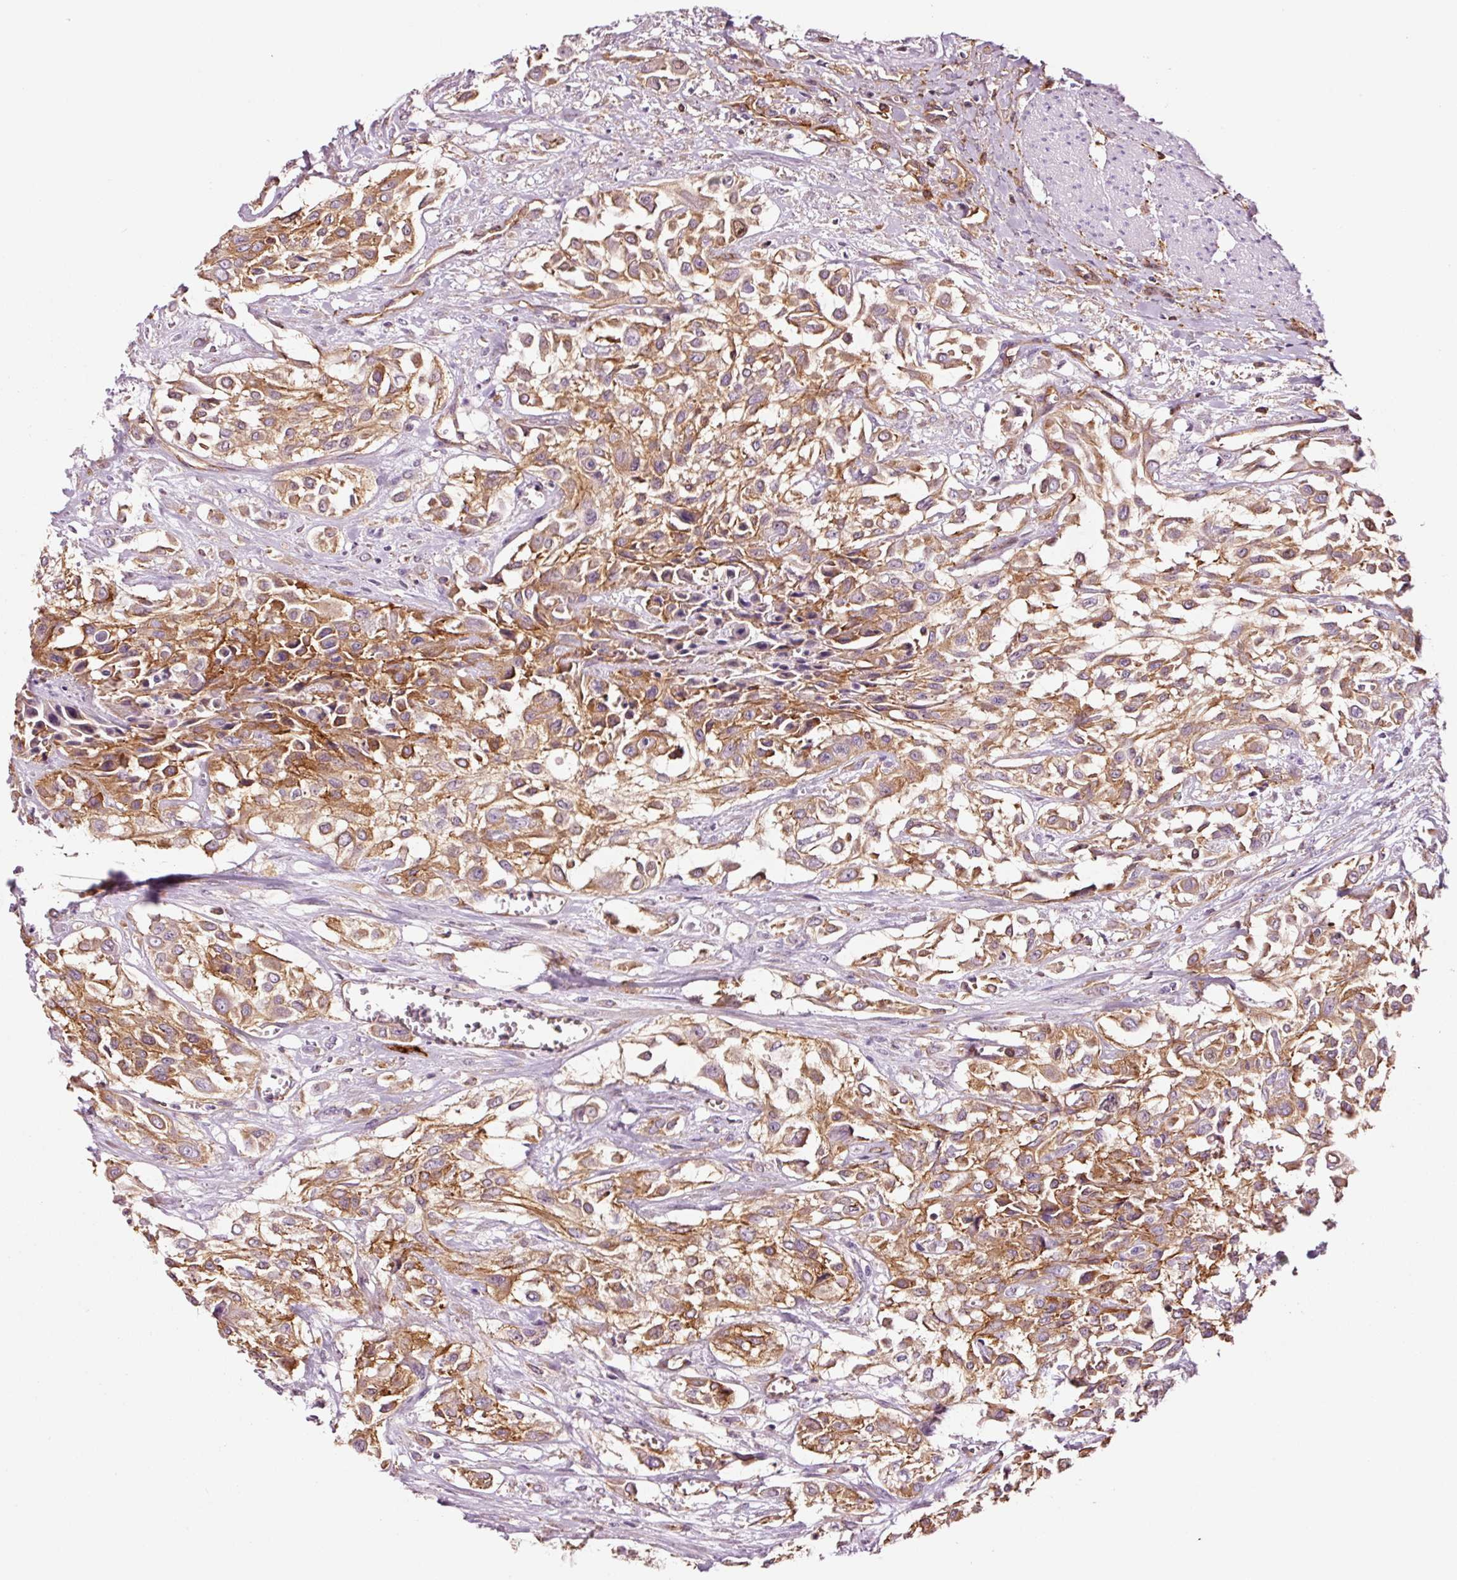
{"staining": {"intensity": "moderate", "quantity": ">75%", "location": "cytoplasmic/membranous"}, "tissue": "urothelial cancer", "cell_type": "Tumor cells", "image_type": "cancer", "snomed": [{"axis": "morphology", "description": "Urothelial carcinoma, High grade"}, {"axis": "topography", "description": "Urinary bladder"}], "caption": "This histopathology image exhibits immunohistochemistry staining of human urothelial carcinoma (high-grade), with medium moderate cytoplasmic/membranous expression in about >75% of tumor cells.", "gene": "ADD3", "patient": {"sex": "male", "age": 57}}